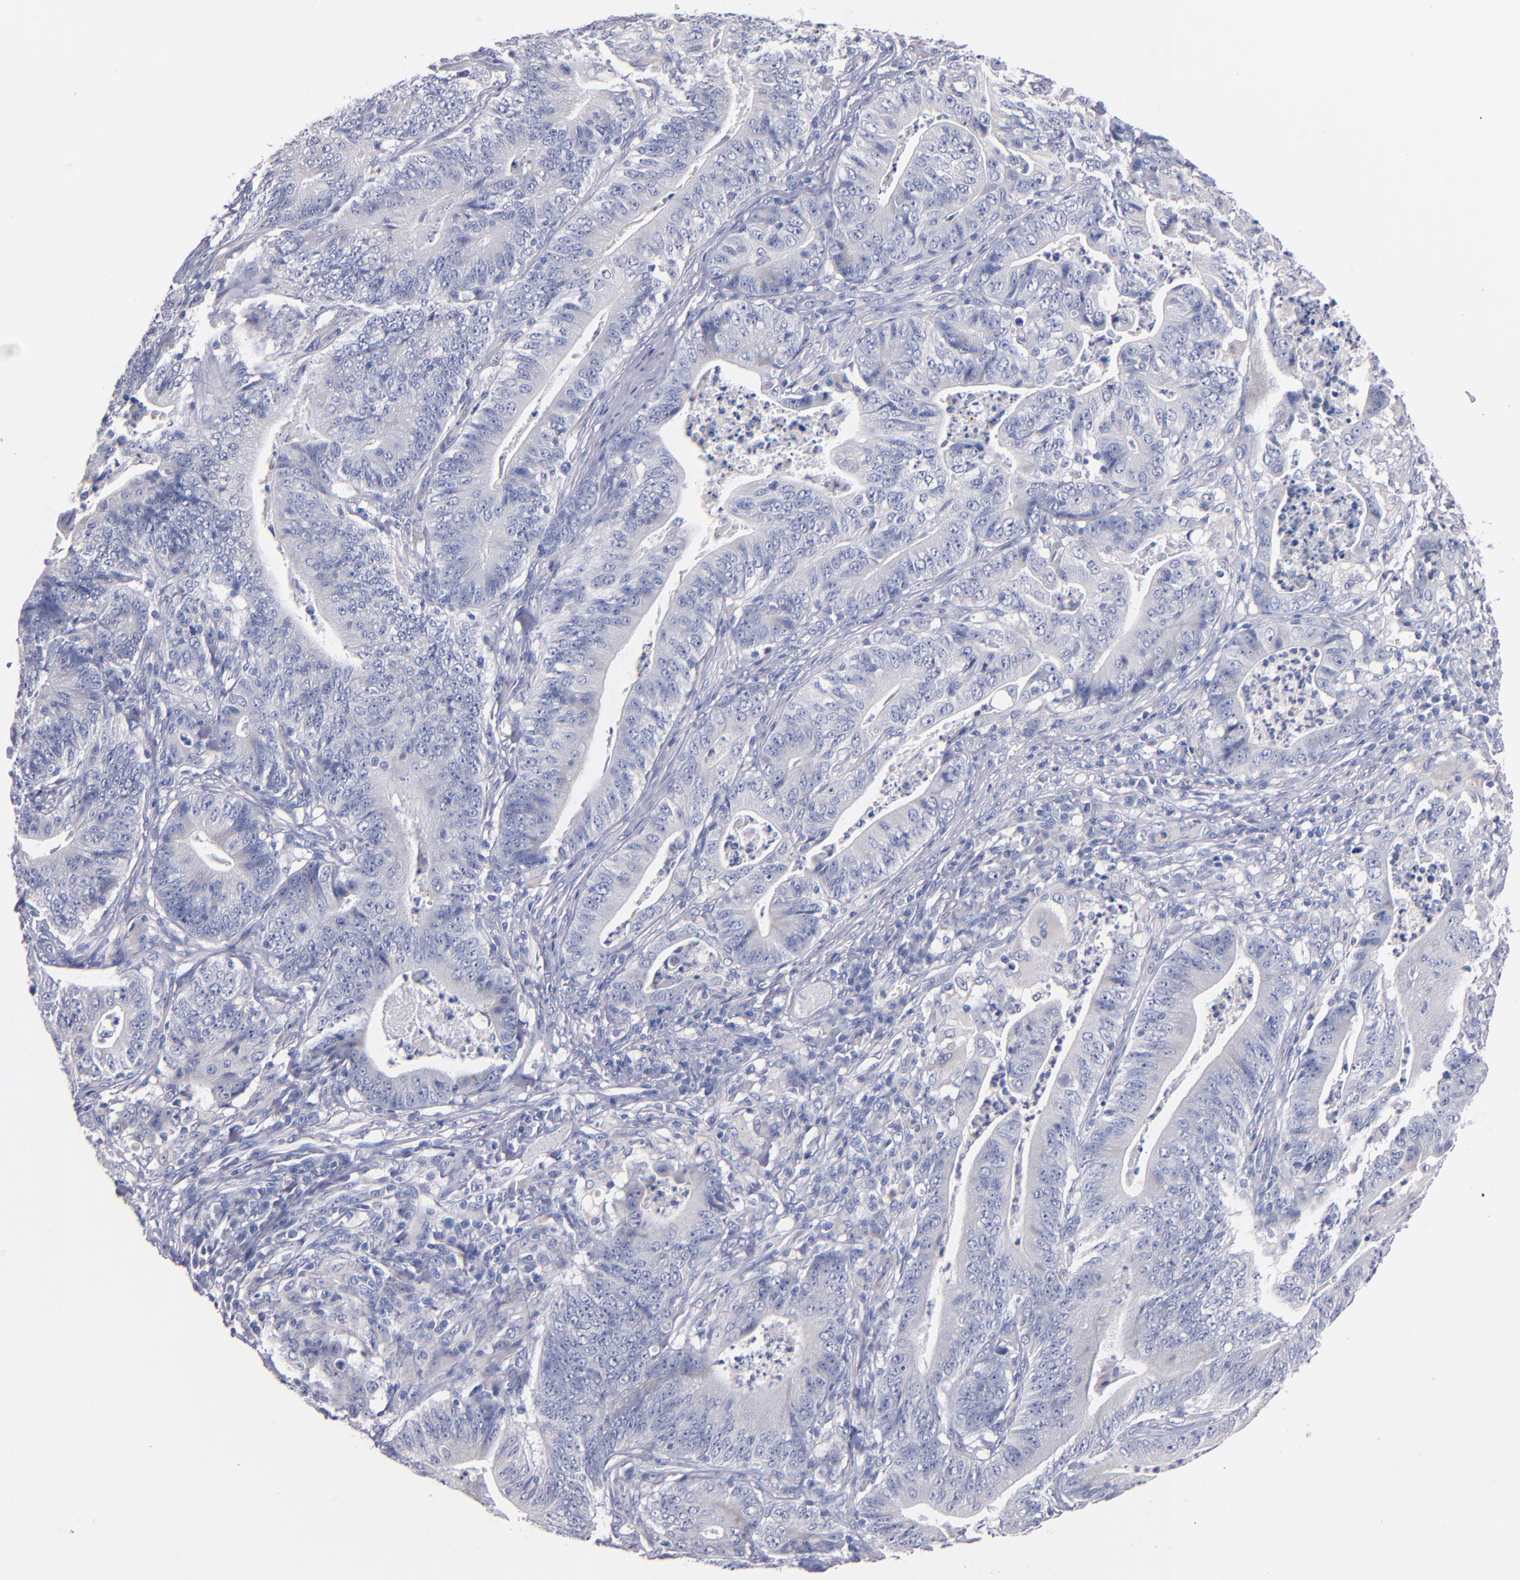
{"staining": {"intensity": "negative", "quantity": "none", "location": "none"}, "tissue": "stomach cancer", "cell_type": "Tumor cells", "image_type": "cancer", "snomed": [{"axis": "morphology", "description": "Adenocarcinoma, NOS"}, {"axis": "topography", "description": "Stomach, lower"}], "caption": "Tumor cells are negative for brown protein staining in stomach cancer (adenocarcinoma).", "gene": "CNTNAP2", "patient": {"sex": "female", "age": 86}}